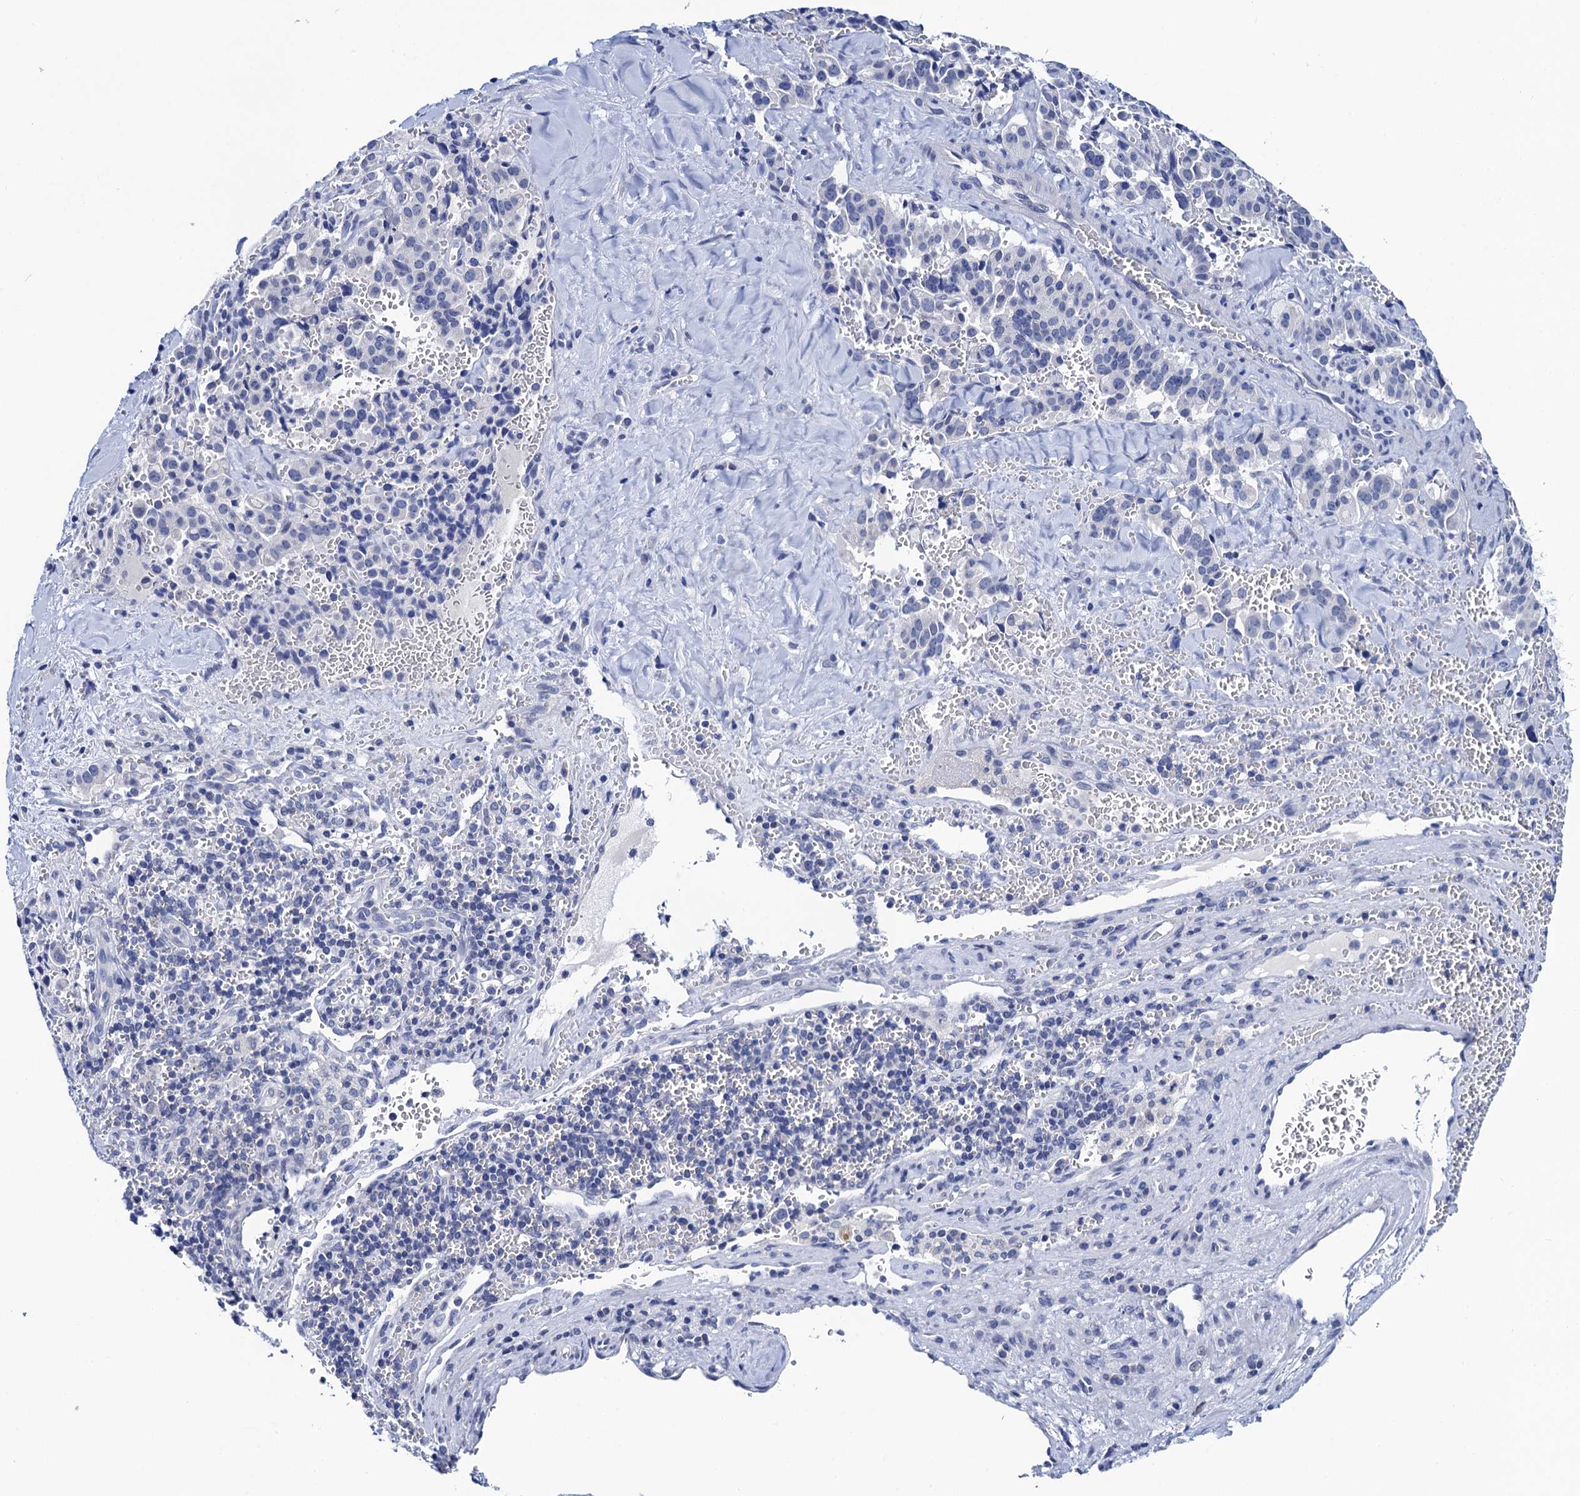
{"staining": {"intensity": "negative", "quantity": "none", "location": "none"}, "tissue": "pancreatic cancer", "cell_type": "Tumor cells", "image_type": "cancer", "snomed": [{"axis": "morphology", "description": "Adenocarcinoma, NOS"}, {"axis": "topography", "description": "Pancreas"}], "caption": "Pancreatic adenocarcinoma was stained to show a protein in brown. There is no significant positivity in tumor cells. The staining is performed using DAB brown chromogen with nuclei counter-stained in using hematoxylin.", "gene": "LYPD3", "patient": {"sex": "male", "age": 65}}